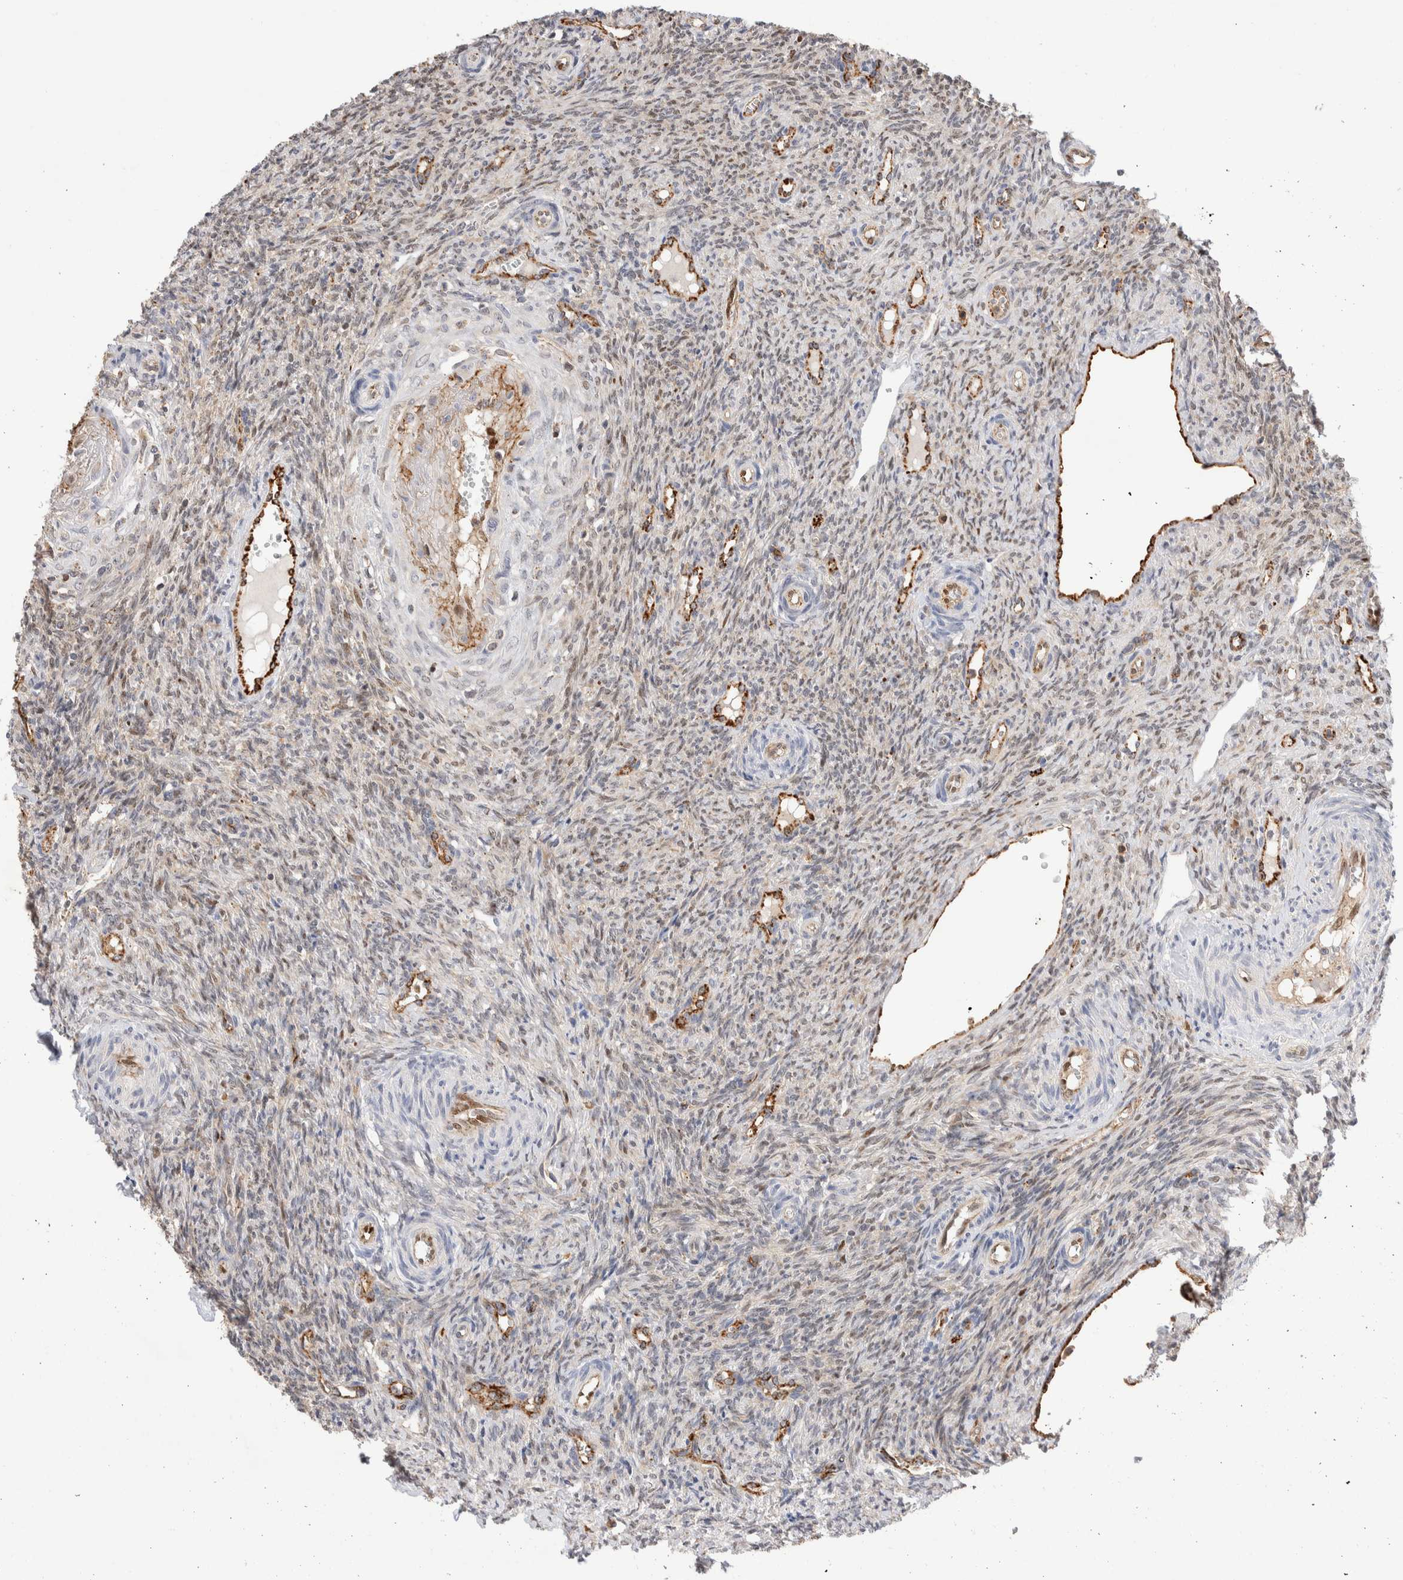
{"staining": {"intensity": "weak", "quantity": ">75%", "location": "cytoplasmic/membranous"}, "tissue": "ovary", "cell_type": "Follicle cells", "image_type": "normal", "snomed": [{"axis": "morphology", "description": "Normal tissue, NOS"}, {"axis": "topography", "description": "Ovary"}], "caption": "Follicle cells show low levels of weak cytoplasmic/membranous positivity in approximately >75% of cells in unremarkable ovary.", "gene": "NSMAF", "patient": {"sex": "female", "age": 41}}